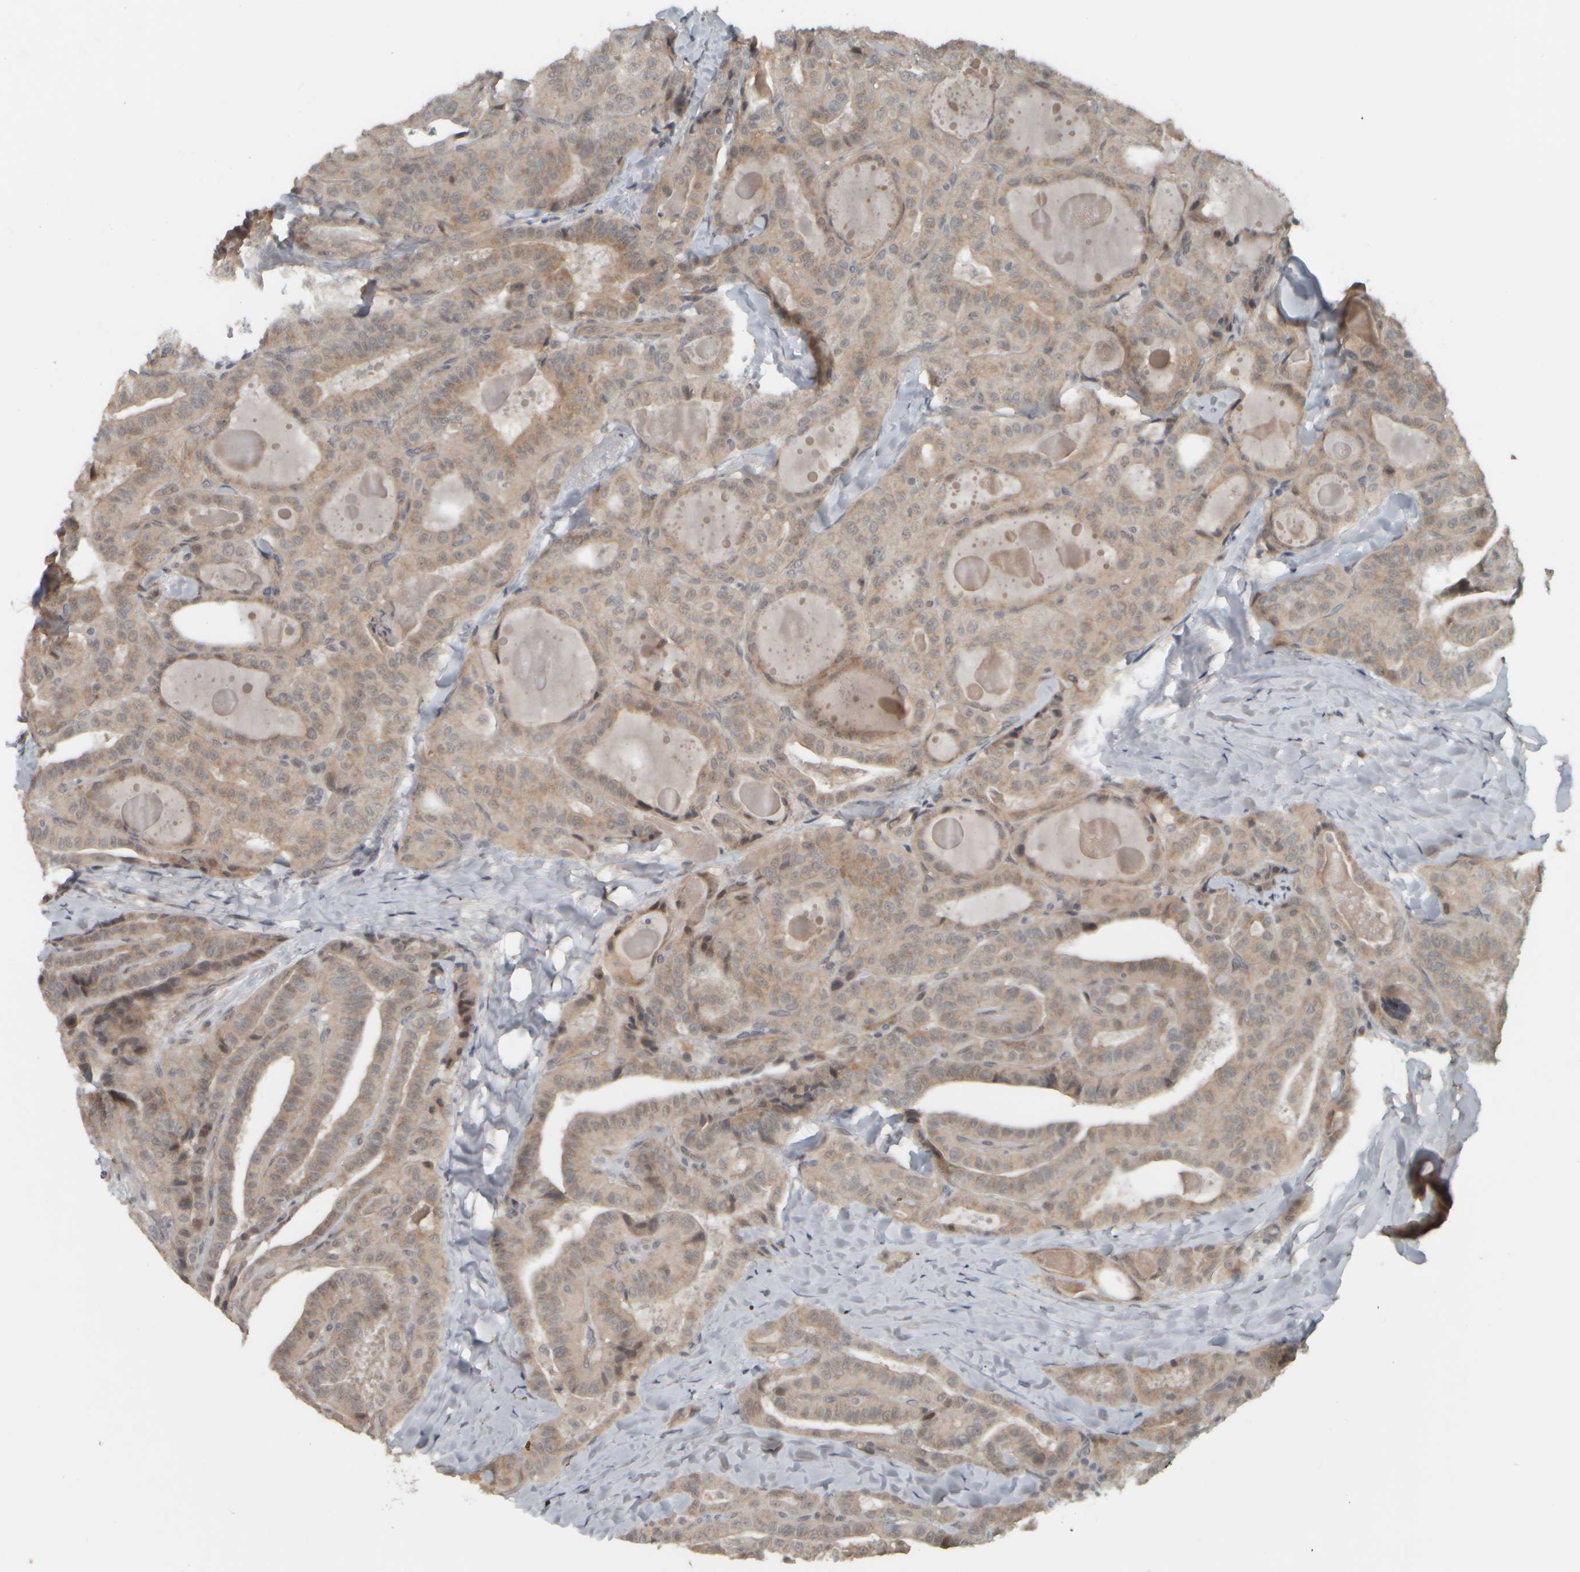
{"staining": {"intensity": "weak", "quantity": "25%-75%", "location": "cytoplasmic/membranous,nuclear"}, "tissue": "thyroid cancer", "cell_type": "Tumor cells", "image_type": "cancer", "snomed": [{"axis": "morphology", "description": "Papillary adenocarcinoma, NOS"}, {"axis": "topography", "description": "Thyroid gland"}], "caption": "About 25%-75% of tumor cells in human thyroid cancer (papillary adenocarcinoma) reveal weak cytoplasmic/membranous and nuclear protein positivity as visualized by brown immunohistochemical staining.", "gene": "NAPG", "patient": {"sex": "male", "age": 77}}